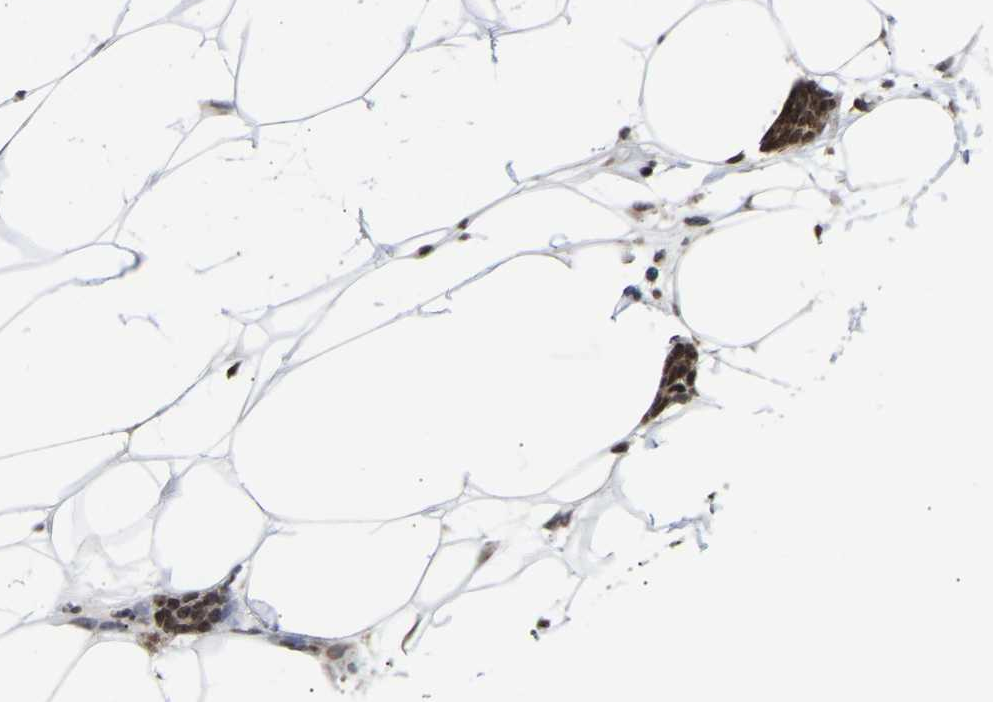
{"staining": {"intensity": "strong", "quantity": ">75%", "location": "nuclear"}, "tissue": "breast cancer", "cell_type": "Tumor cells", "image_type": "cancer", "snomed": [{"axis": "morphology", "description": "Lobular carcinoma"}, {"axis": "topography", "description": "Skin"}, {"axis": "topography", "description": "Breast"}], "caption": "Tumor cells reveal high levels of strong nuclear expression in approximately >75% of cells in lobular carcinoma (breast). Using DAB (3,3'-diaminobenzidine) (brown) and hematoxylin (blue) stains, captured at high magnification using brightfield microscopy.", "gene": "PSIP1", "patient": {"sex": "female", "age": 46}}